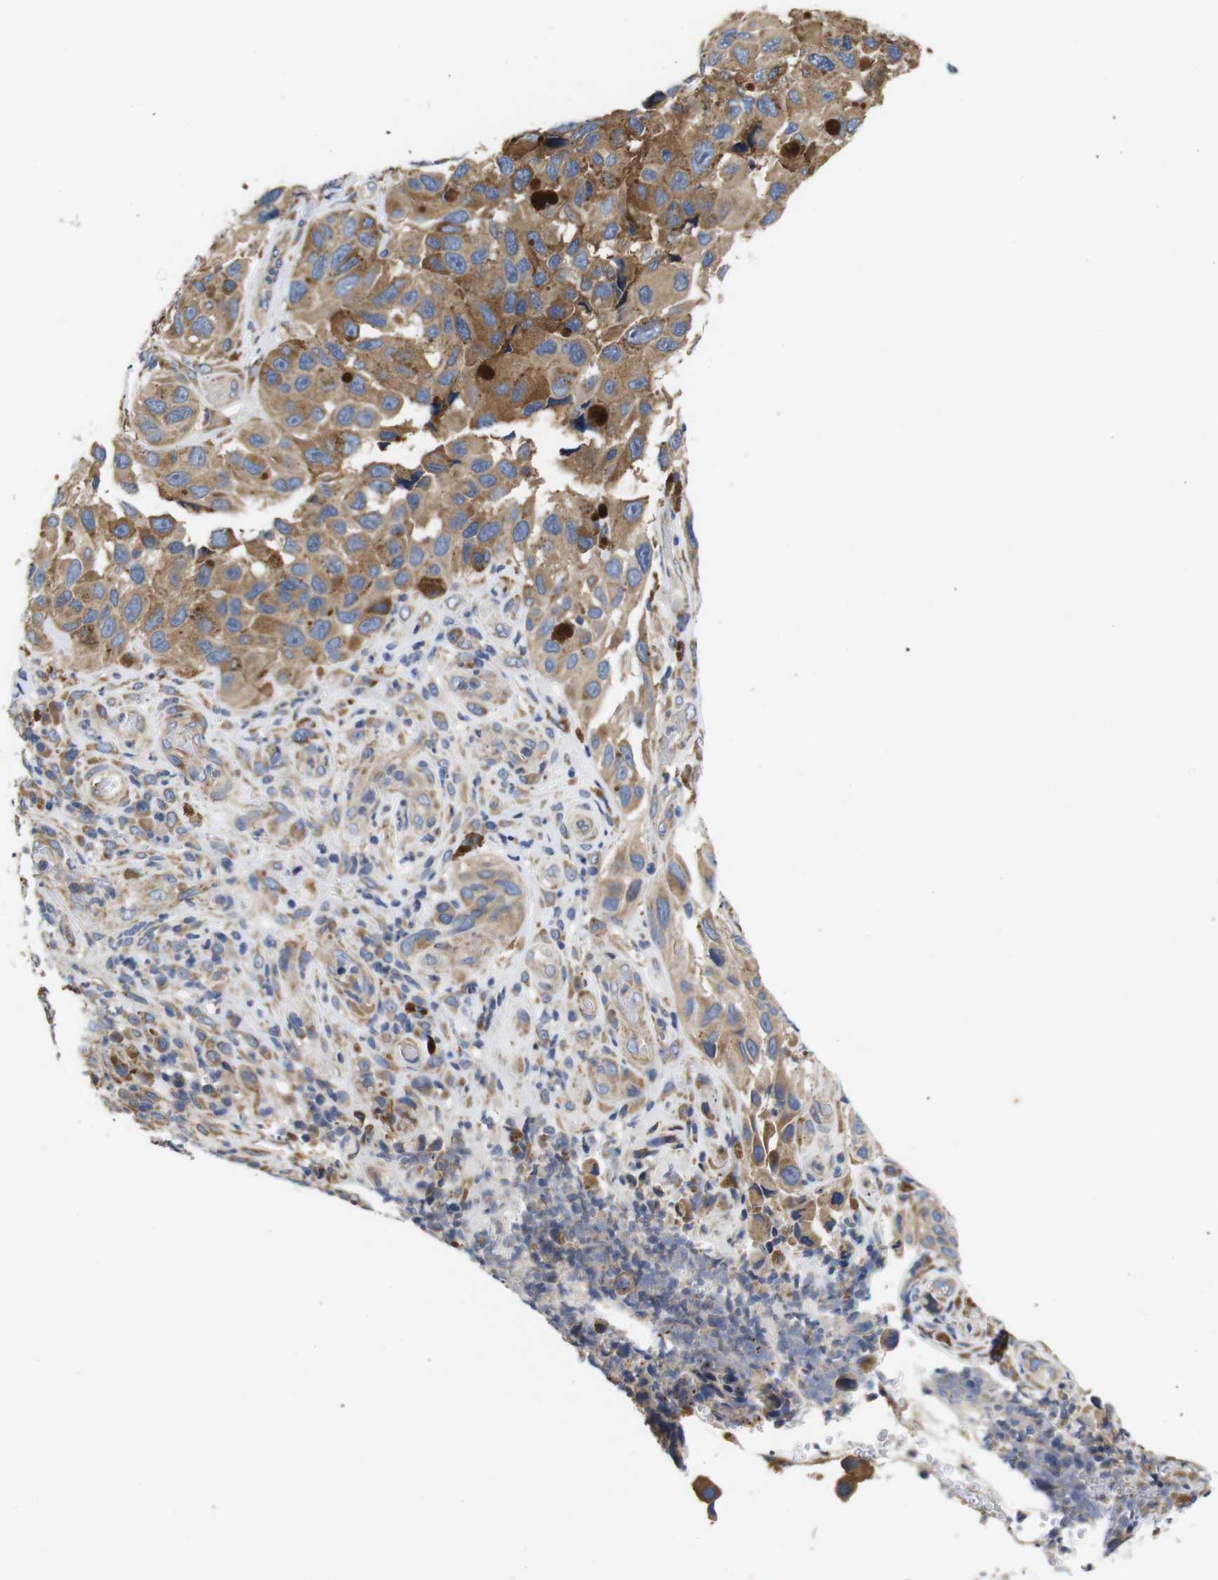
{"staining": {"intensity": "moderate", "quantity": ">75%", "location": "cytoplasmic/membranous"}, "tissue": "melanoma", "cell_type": "Tumor cells", "image_type": "cancer", "snomed": [{"axis": "morphology", "description": "Malignant melanoma, NOS"}, {"axis": "topography", "description": "Skin"}], "caption": "Immunohistochemical staining of malignant melanoma reveals moderate cytoplasmic/membranous protein staining in about >75% of tumor cells.", "gene": "MARCHF7", "patient": {"sex": "female", "age": 73}}